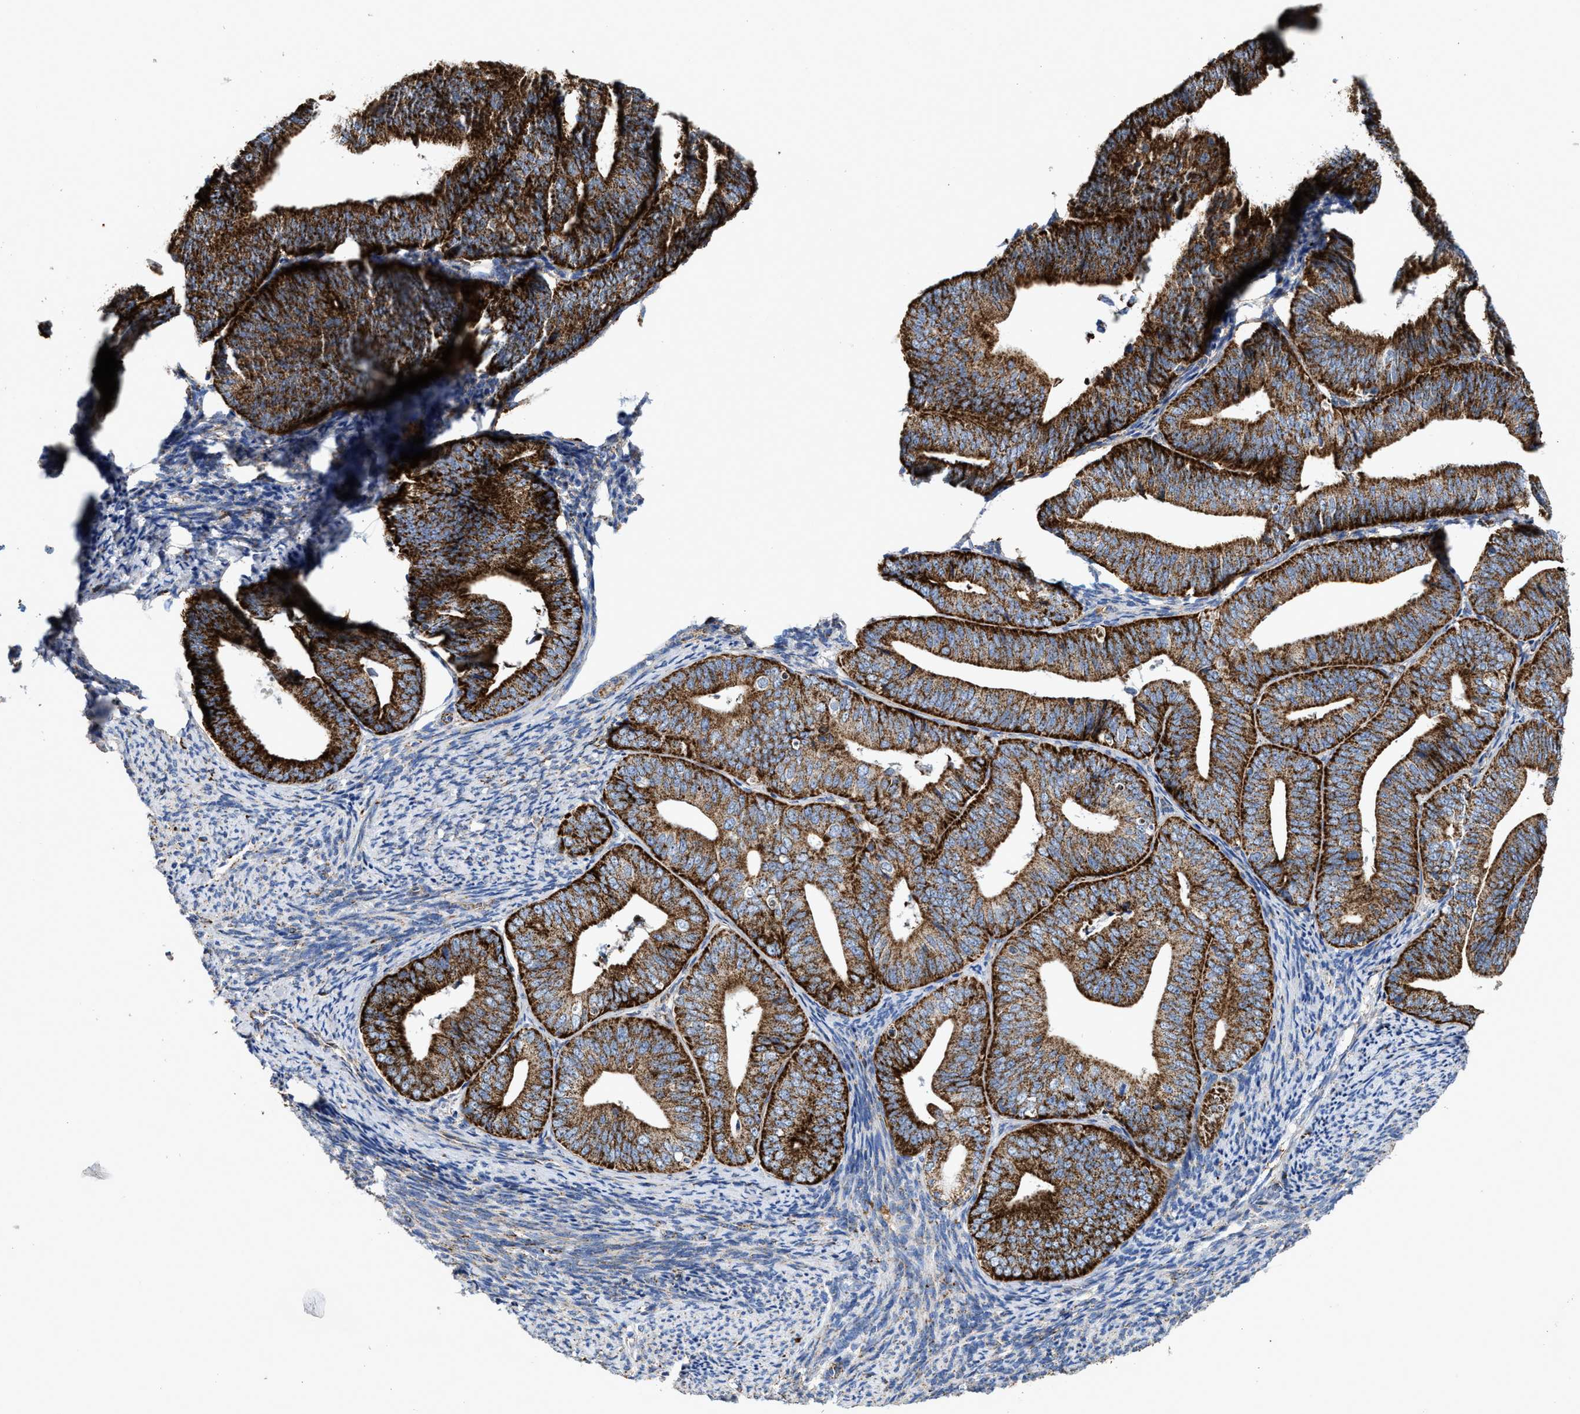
{"staining": {"intensity": "strong", "quantity": ">75%", "location": "cytoplasmic/membranous"}, "tissue": "endometrial cancer", "cell_type": "Tumor cells", "image_type": "cancer", "snomed": [{"axis": "morphology", "description": "Adenocarcinoma, NOS"}, {"axis": "topography", "description": "Endometrium"}], "caption": "Adenocarcinoma (endometrial) stained with DAB immunohistochemistry reveals high levels of strong cytoplasmic/membranous staining in approximately >75% of tumor cells.", "gene": "MECR", "patient": {"sex": "female", "age": 63}}